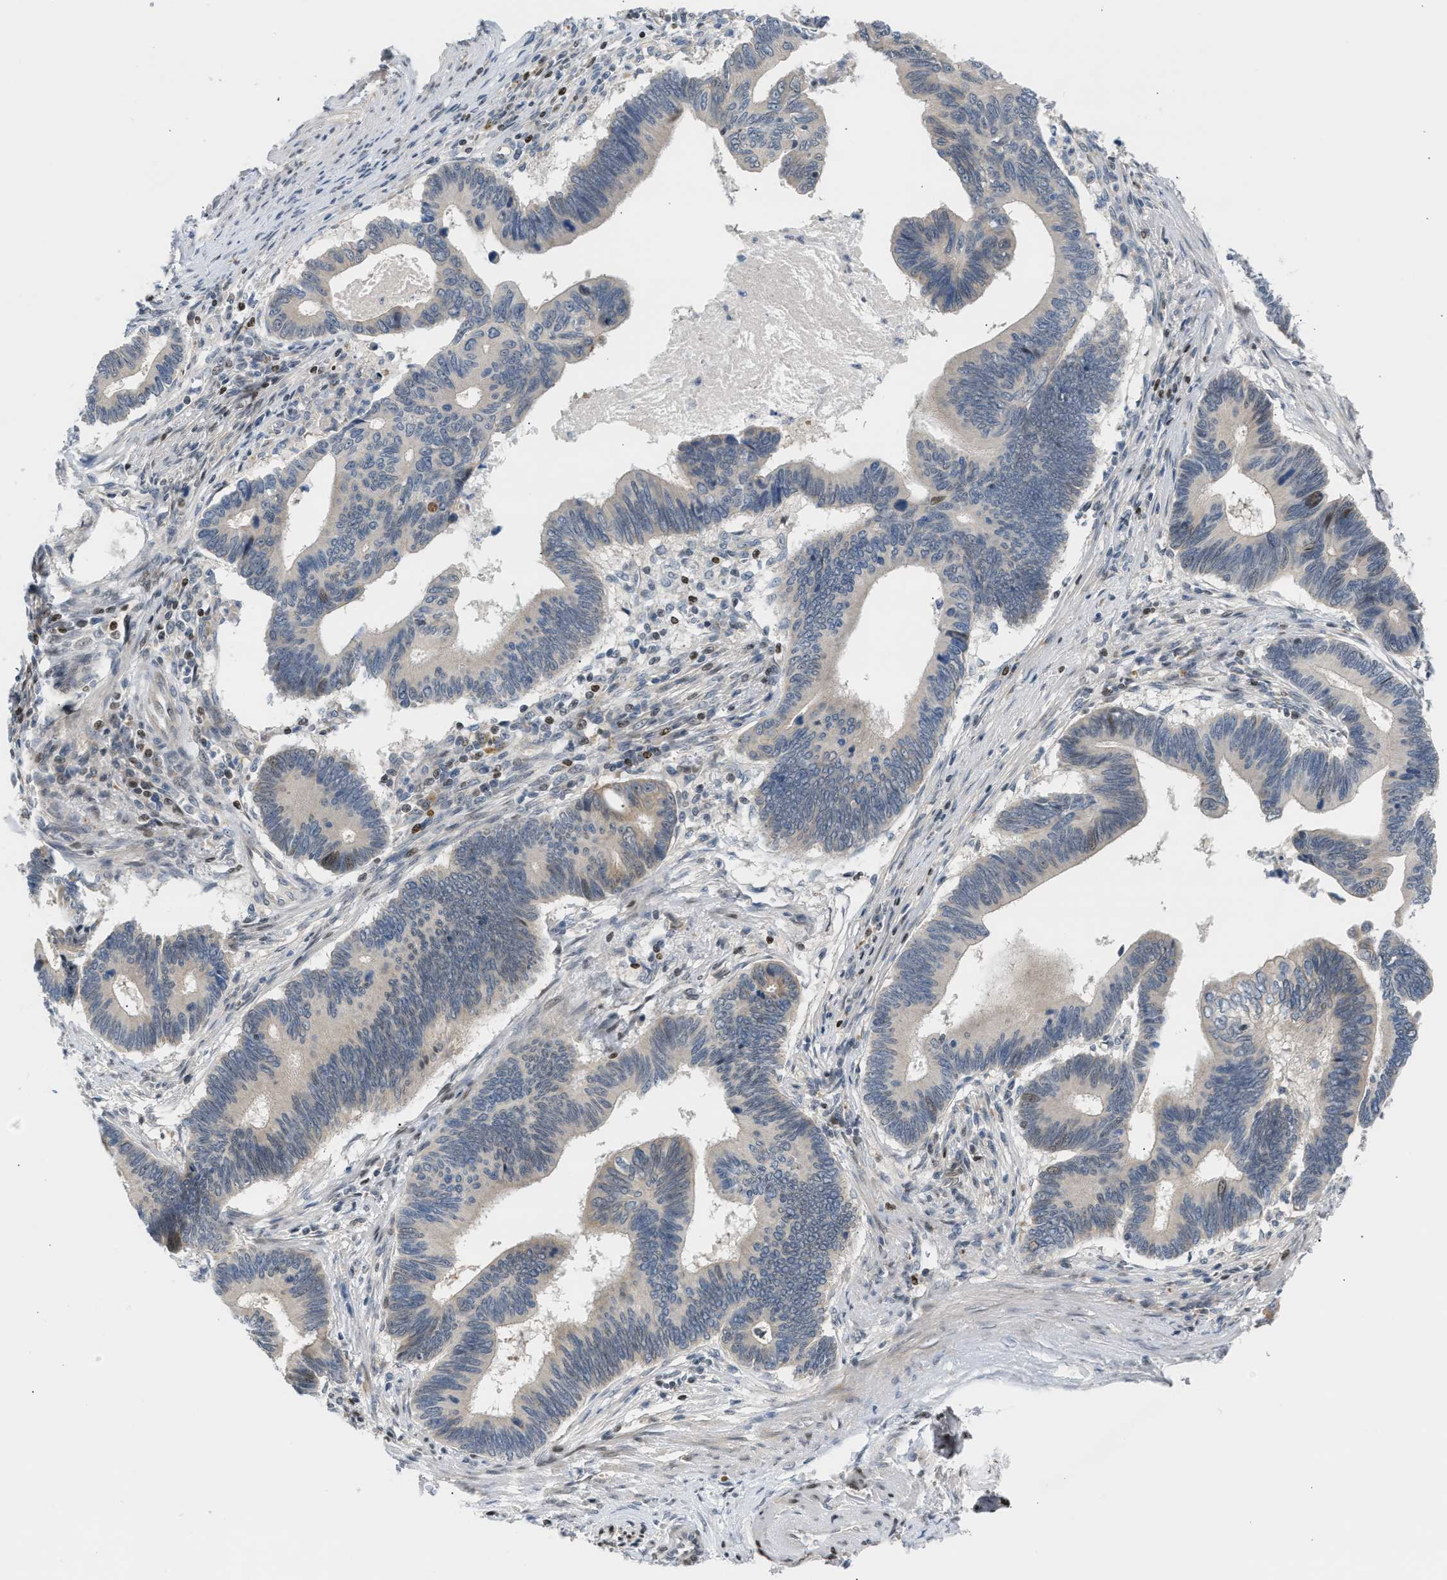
{"staining": {"intensity": "moderate", "quantity": "<25%", "location": "cytoplasmic/membranous,nuclear"}, "tissue": "pancreatic cancer", "cell_type": "Tumor cells", "image_type": "cancer", "snomed": [{"axis": "morphology", "description": "Adenocarcinoma, NOS"}, {"axis": "topography", "description": "Pancreas"}], "caption": "A histopathology image of human pancreatic cancer (adenocarcinoma) stained for a protein demonstrates moderate cytoplasmic/membranous and nuclear brown staining in tumor cells.", "gene": "NPS", "patient": {"sex": "female", "age": 70}}